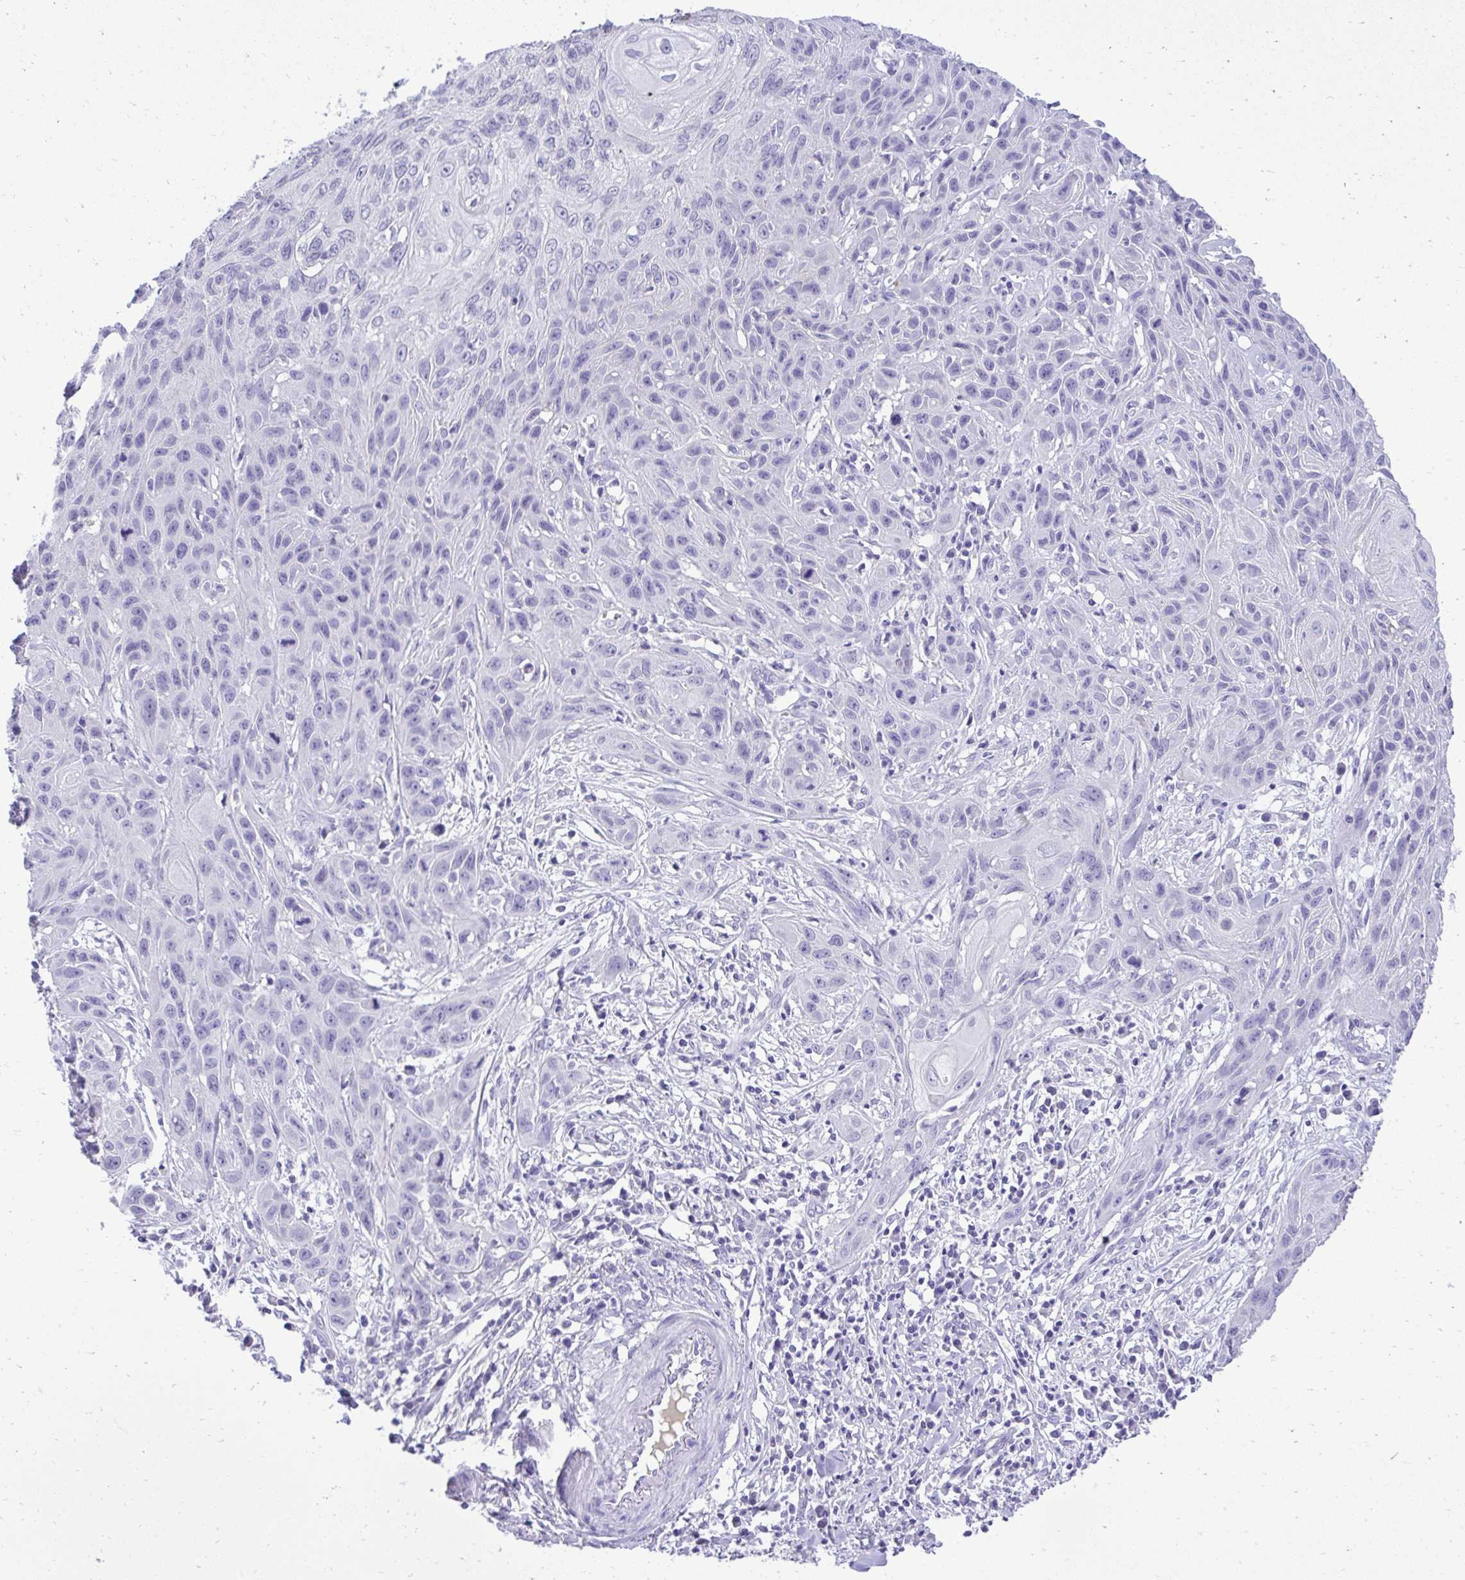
{"staining": {"intensity": "negative", "quantity": "none", "location": "none"}, "tissue": "skin cancer", "cell_type": "Tumor cells", "image_type": "cancer", "snomed": [{"axis": "morphology", "description": "Squamous cell carcinoma, NOS"}, {"axis": "topography", "description": "Skin"}, {"axis": "topography", "description": "Vulva"}], "caption": "This is an immunohistochemistry (IHC) micrograph of skin cancer (squamous cell carcinoma). There is no positivity in tumor cells.", "gene": "ST6GALNAC3", "patient": {"sex": "female", "age": 83}}